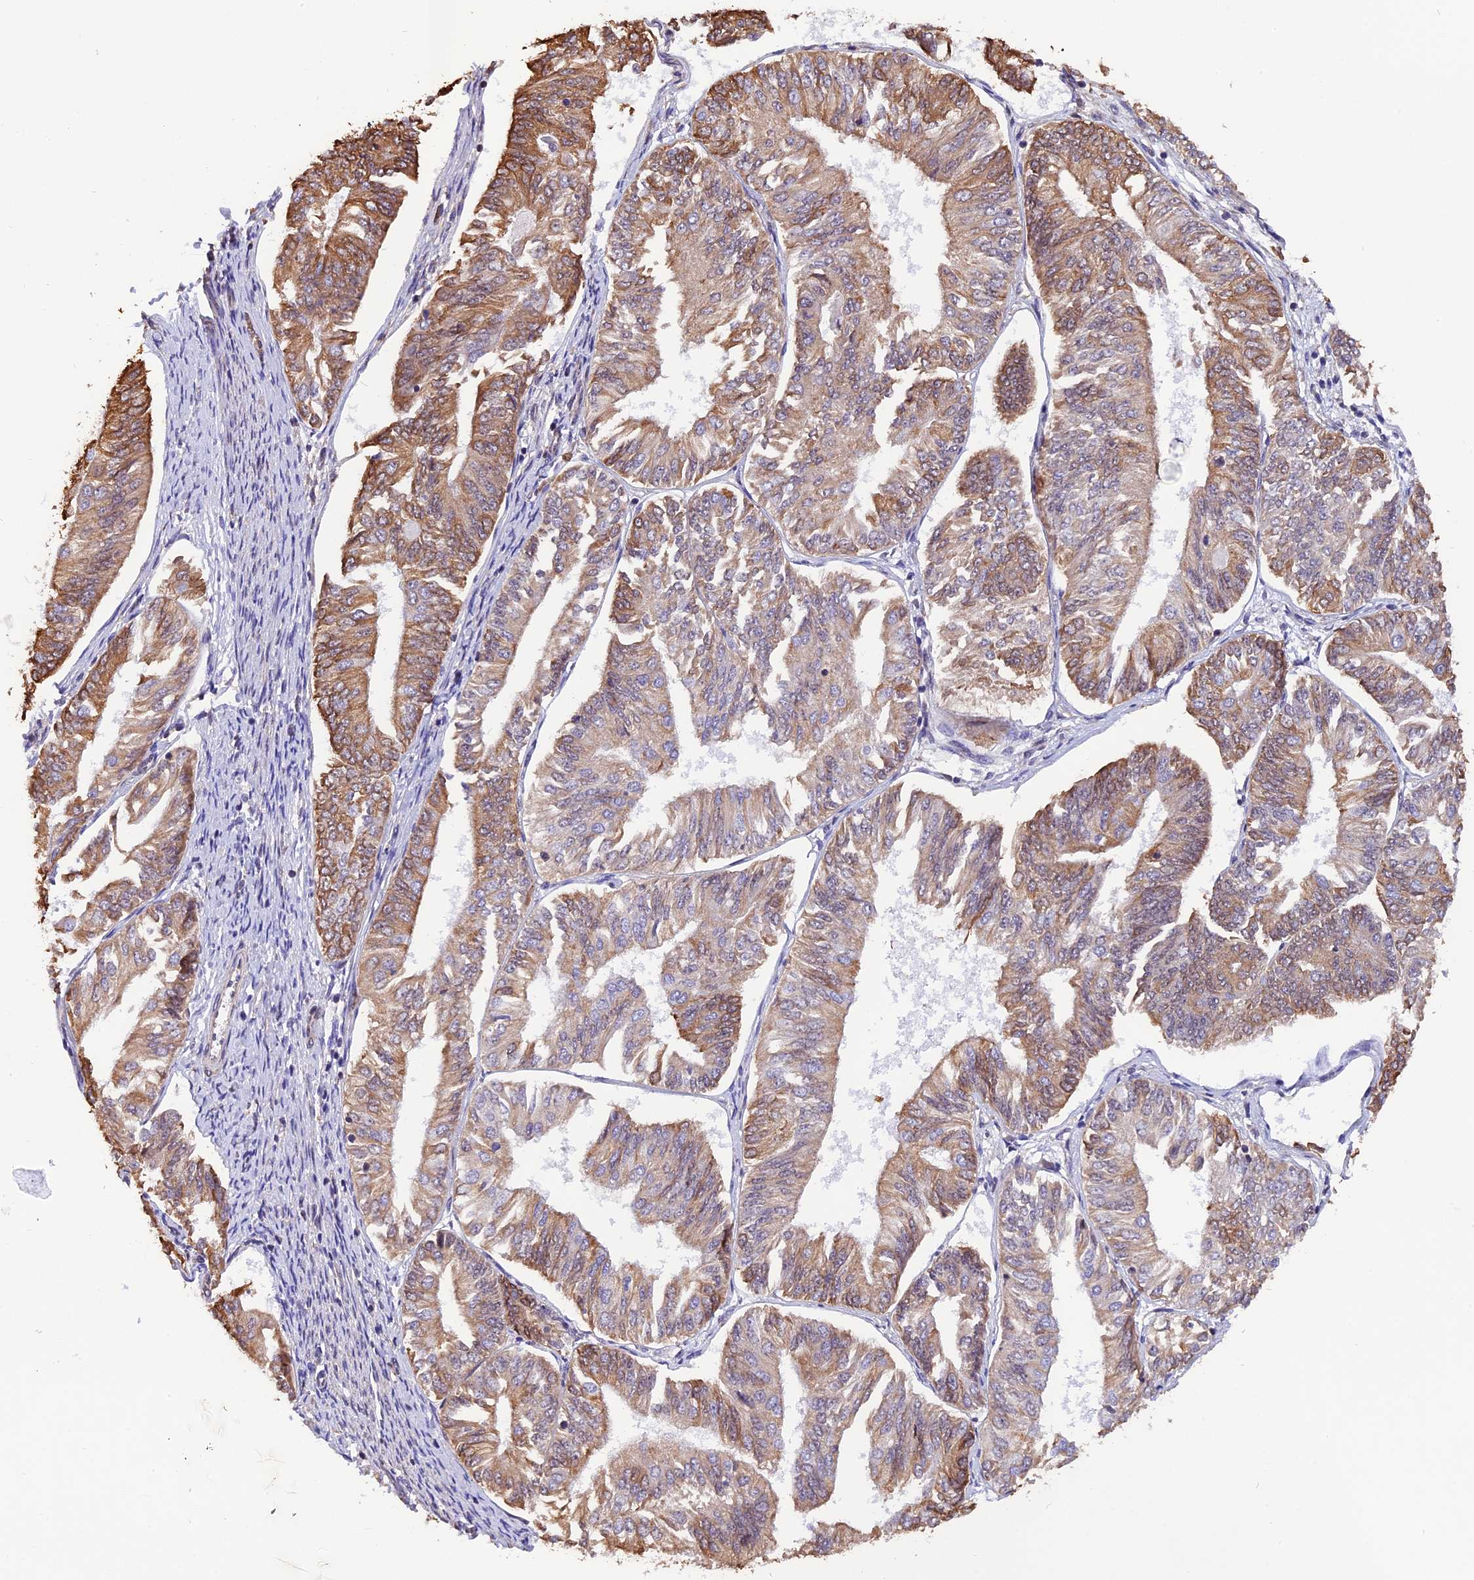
{"staining": {"intensity": "moderate", "quantity": ">75%", "location": "cytoplasmic/membranous"}, "tissue": "endometrial cancer", "cell_type": "Tumor cells", "image_type": "cancer", "snomed": [{"axis": "morphology", "description": "Adenocarcinoma, NOS"}, {"axis": "topography", "description": "Endometrium"}], "caption": "A medium amount of moderate cytoplasmic/membranous positivity is present in about >75% of tumor cells in adenocarcinoma (endometrial) tissue. (DAB (3,3'-diaminobenzidine) = brown stain, brightfield microscopy at high magnification).", "gene": "ZC3H4", "patient": {"sex": "female", "age": 58}}